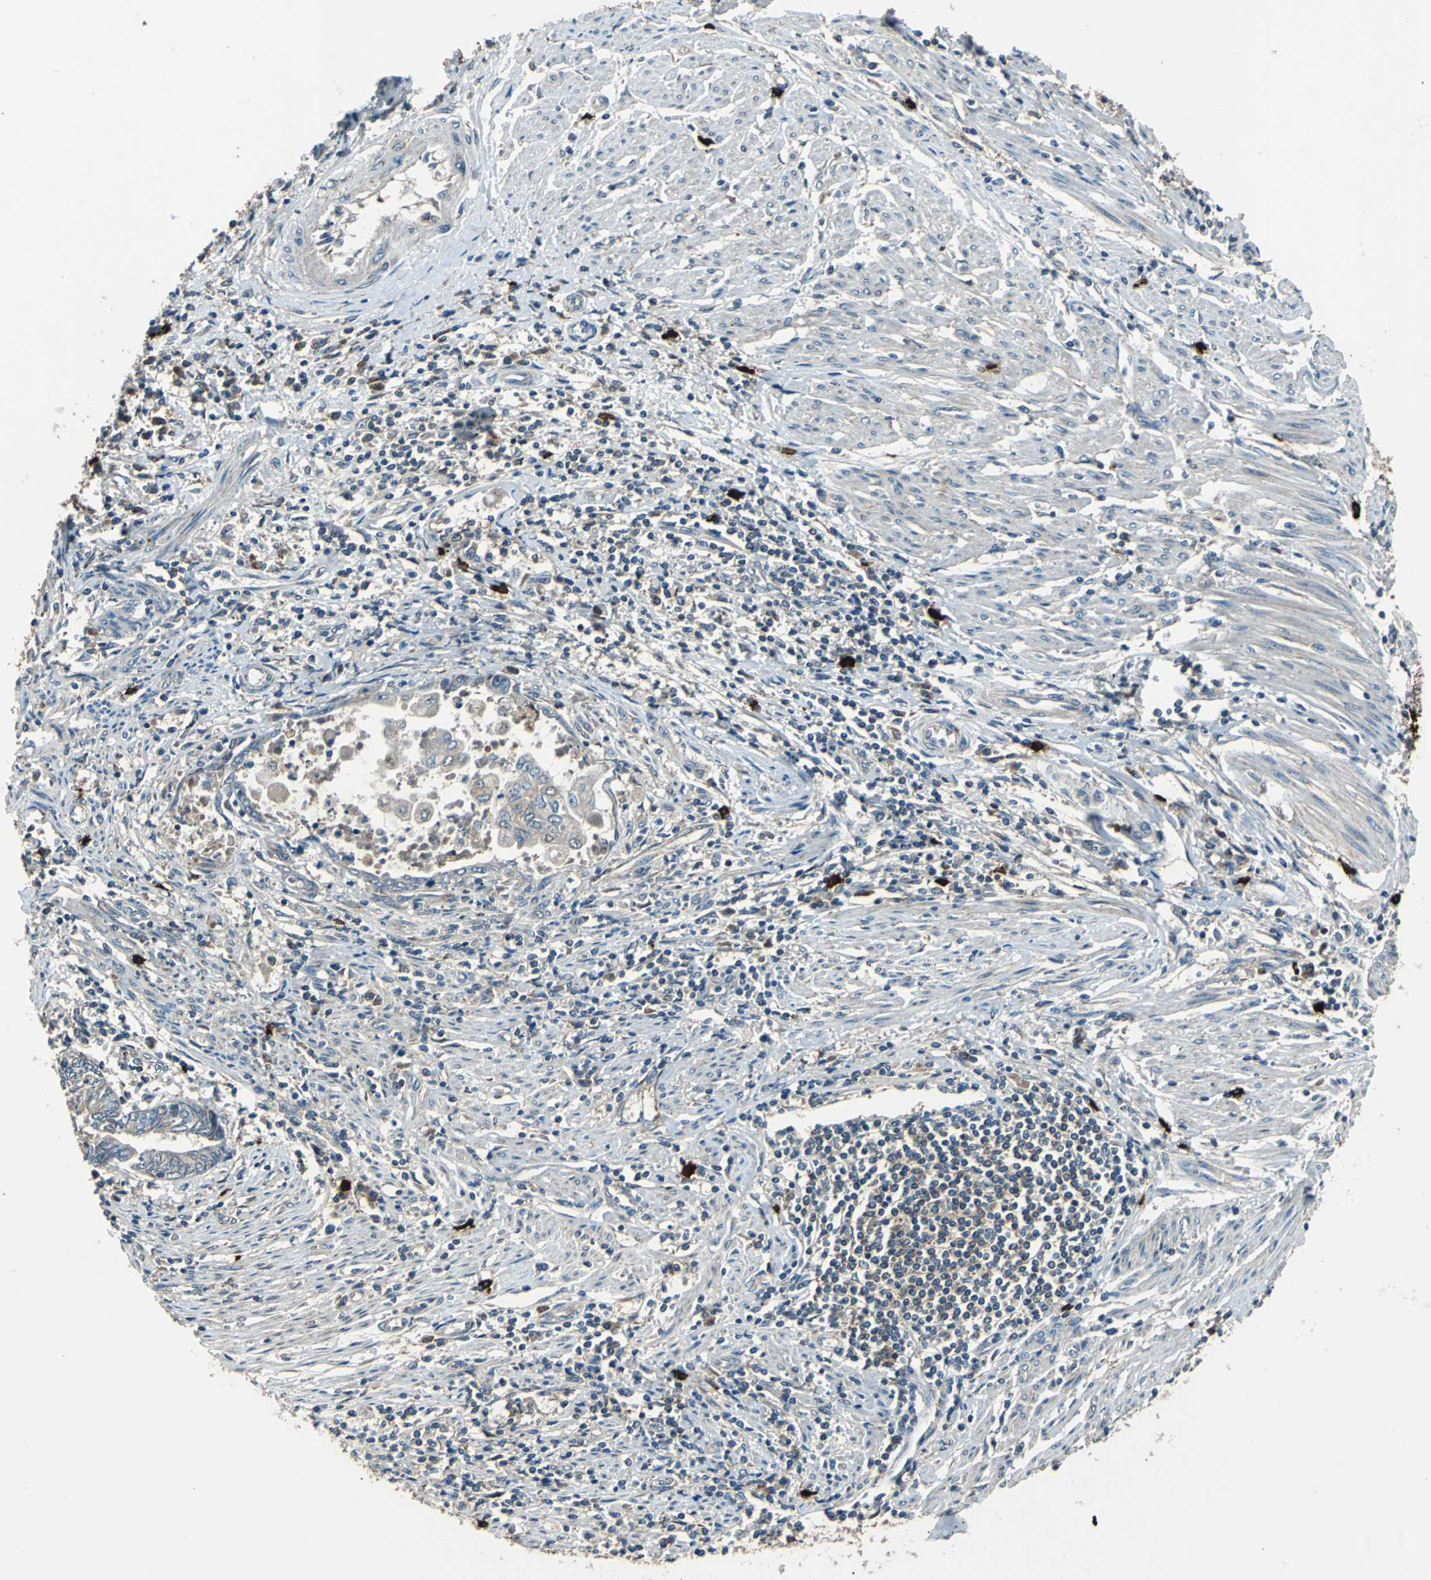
{"staining": {"intensity": "weak", "quantity": "25%-75%", "location": "cytoplasmic/membranous"}, "tissue": "endometrial cancer", "cell_type": "Tumor cells", "image_type": "cancer", "snomed": [{"axis": "morphology", "description": "Adenocarcinoma, NOS"}, {"axis": "topography", "description": "Uterus"}, {"axis": "topography", "description": "Endometrium"}], "caption": "Brown immunohistochemical staining in adenocarcinoma (endometrial) reveals weak cytoplasmic/membranous positivity in approximately 25%-75% of tumor cells.", "gene": "SLC19A2", "patient": {"sex": "female", "age": 70}}